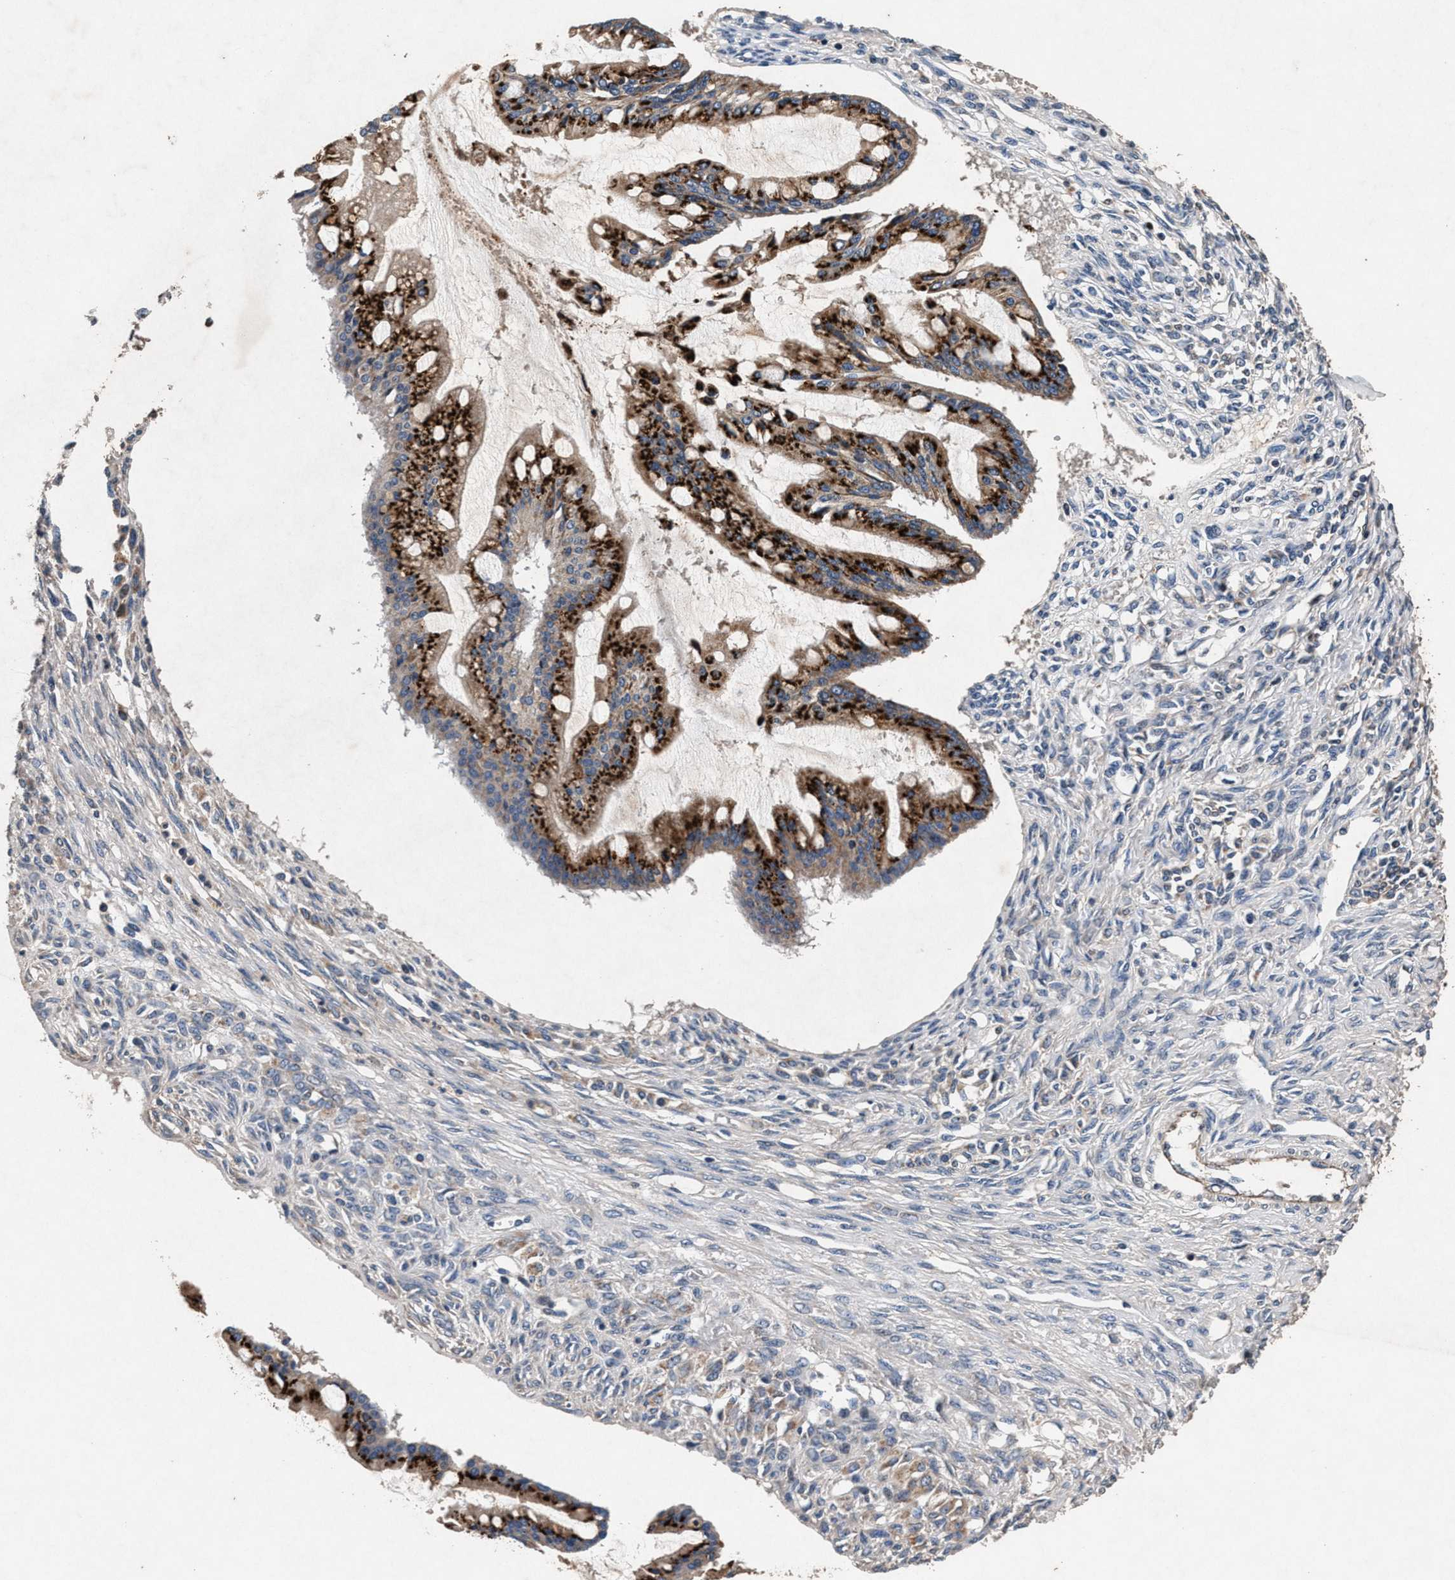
{"staining": {"intensity": "strong", "quantity": ">75%", "location": "cytoplasmic/membranous"}, "tissue": "ovarian cancer", "cell_type": "Tumor cells", "image_type": "cancer", "snomed": [{"axis": "morphology", "description": "Cystadenocarcinoma, mucinous, NOS"}, {"axis": "topography", "description": "Ovary"}], "caption": "IHC image of ovarian mucinous cystadenocarcinoma stained for a protein (brown), which reveals high levels of strong cytoplasmic/membranous positivity in about >75% of tumor cells.", "gene": "PKD2L1", "patient": {"sex": "female", "age": 73}}